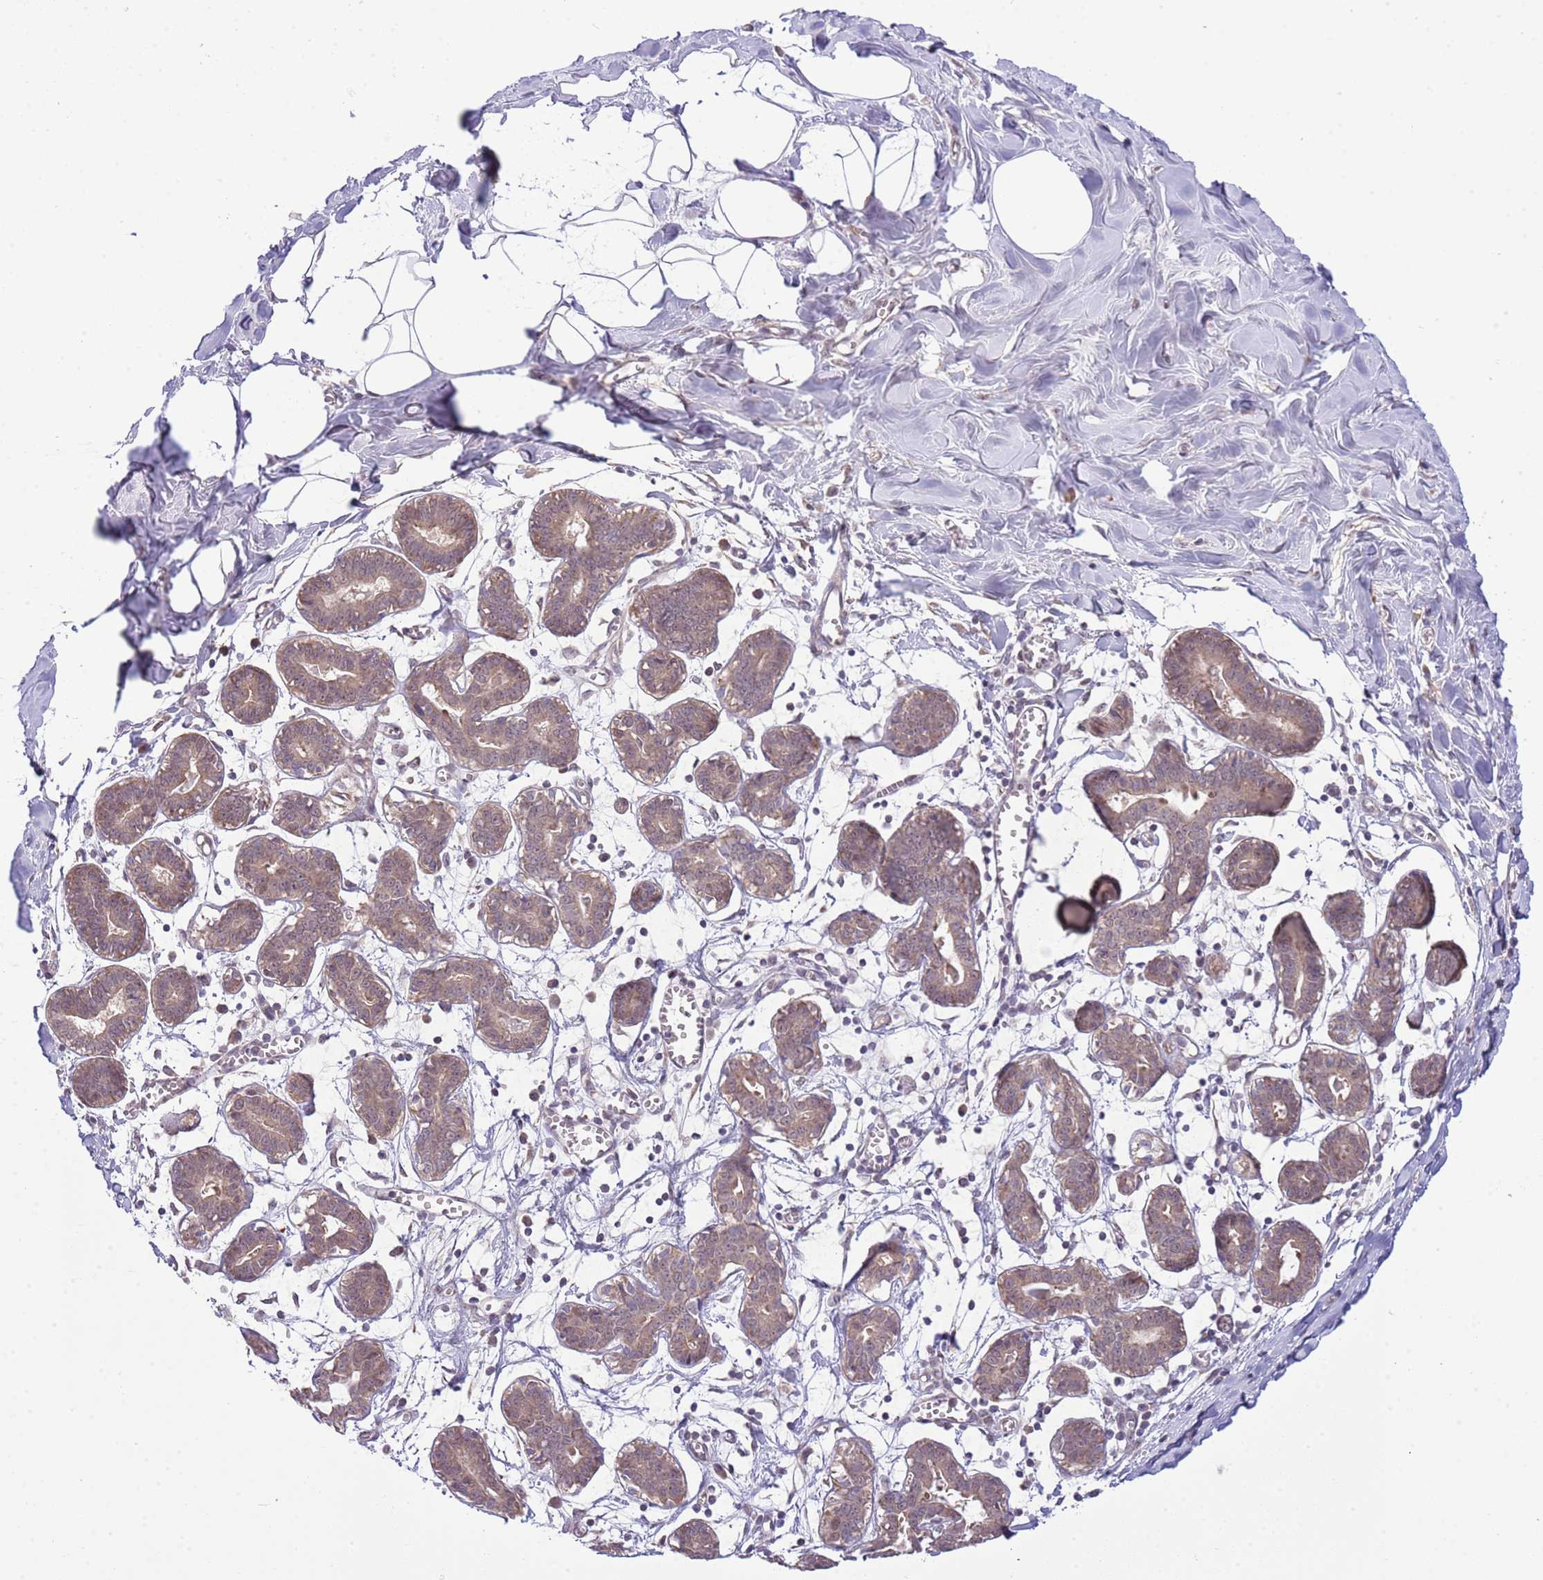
{"staining": {"intensity": "negative", "quantity": "none", "location": "none"}, "tissue": "breast", "cell_type": "Adipocytes", "image_type": "normal", "snomed": [{"axis": "morphology", "description": "Normal tissue, NOS"}, {"axis": "topography", "description": "Breast"}], "caption": "The photomicrograph shows no staining of adipocytes in unremarkable breast.", "gene": "CHD1", "patient": {"sex": "female", "age": 27}}